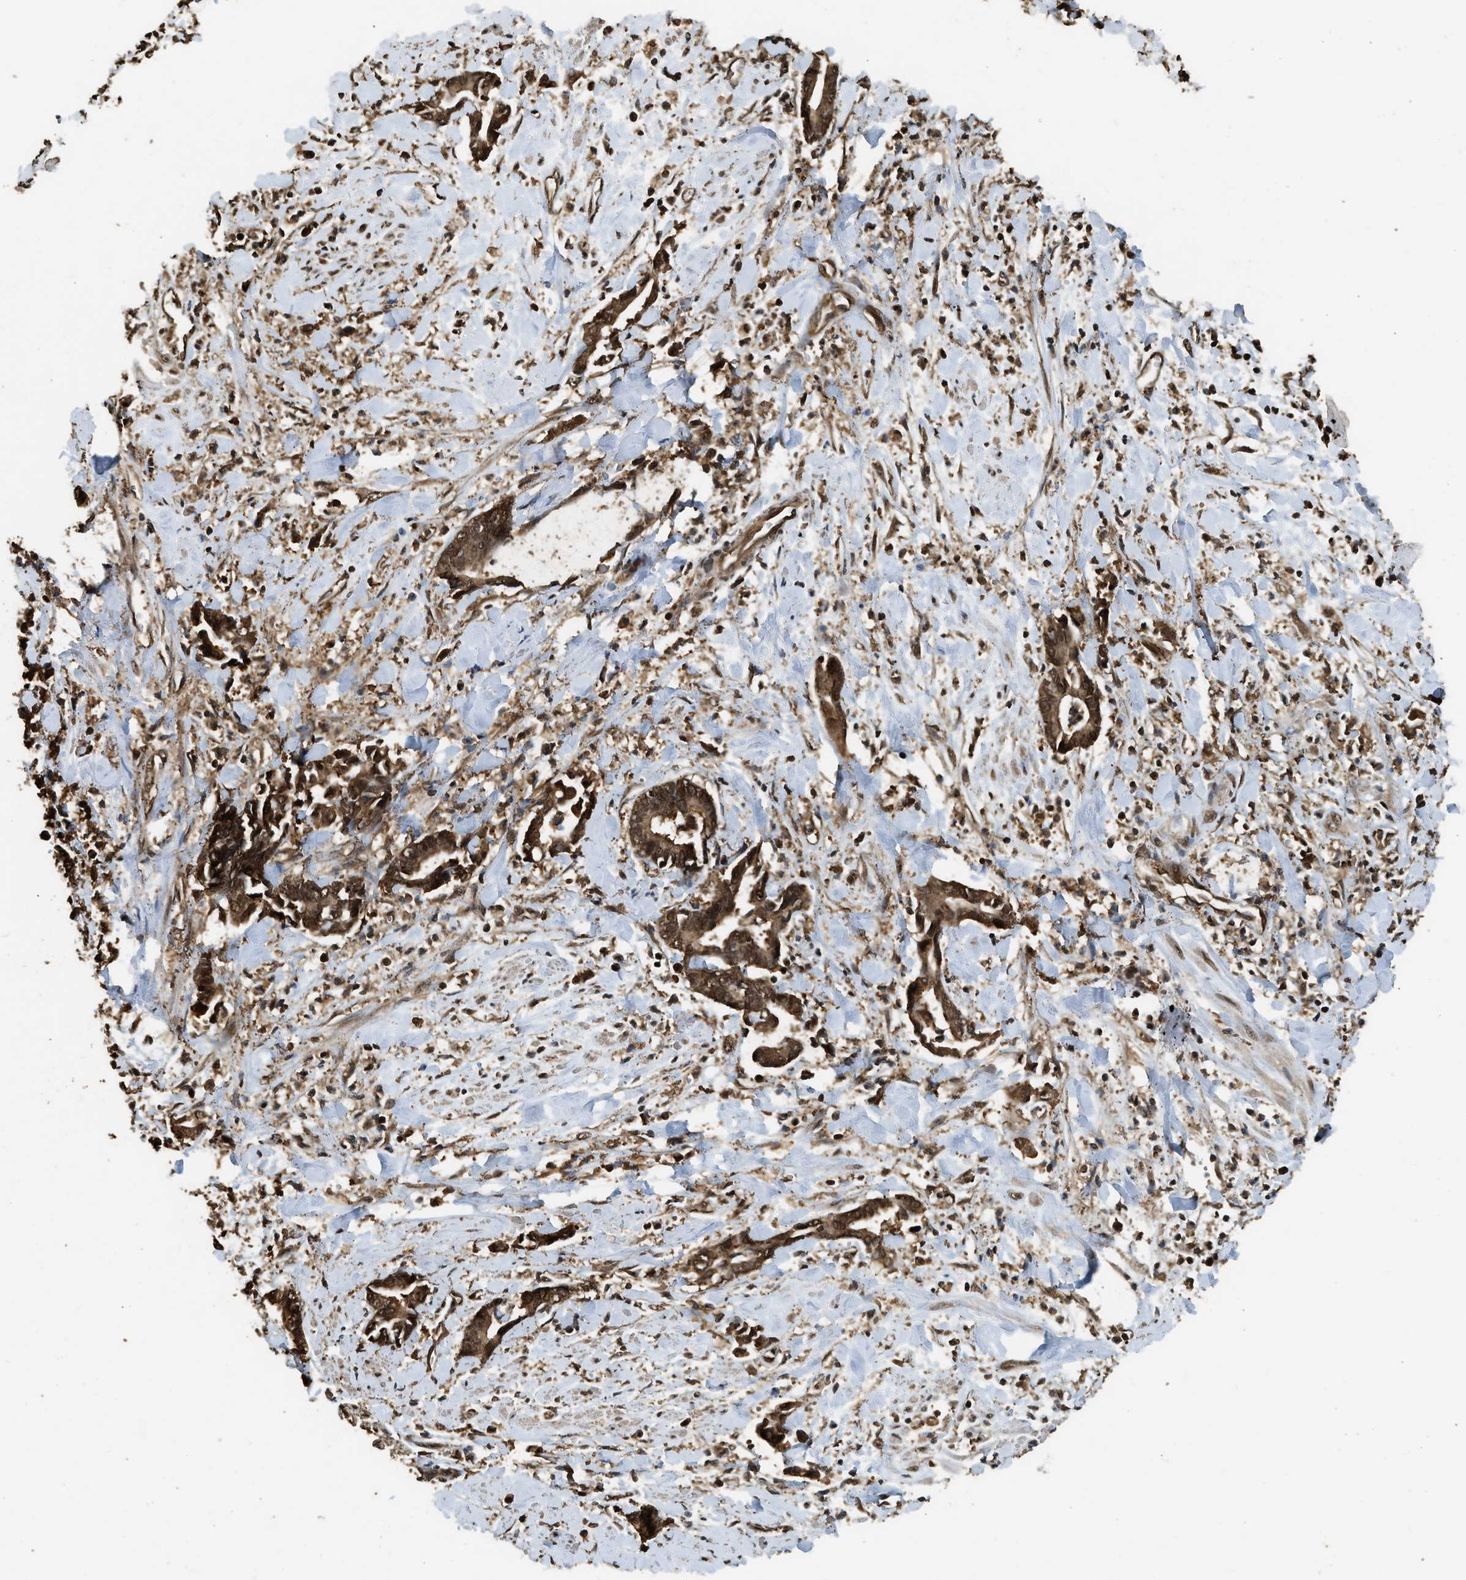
{"staining": {"intensity": "strong", "quantity": ">75%", "location": "cytoplasmic/membranous"}, "tissue": "cervical cancer", "cell_type": "Tumor cells", "image_type": "cancer", "snomed": [{"axis": "morphology", "description": "Adenocarcinoma, NOS"}, {"axis": "topography", "description": "Cervix"}], "caption": "High-magnification brightfield microscopy of adenocarcinoma (cervical) stained with DAB (brown) and counterstained with hematoxylin (blue). tumor cells exhibit strong cytoplasmic/membranous positivity is present in approximately>75% of cells. (DAB IHC, brown staining for protein, blue staining for nuclei).", "gene": "MYBL2", "patient": {"sex": "female", "age": 44}}